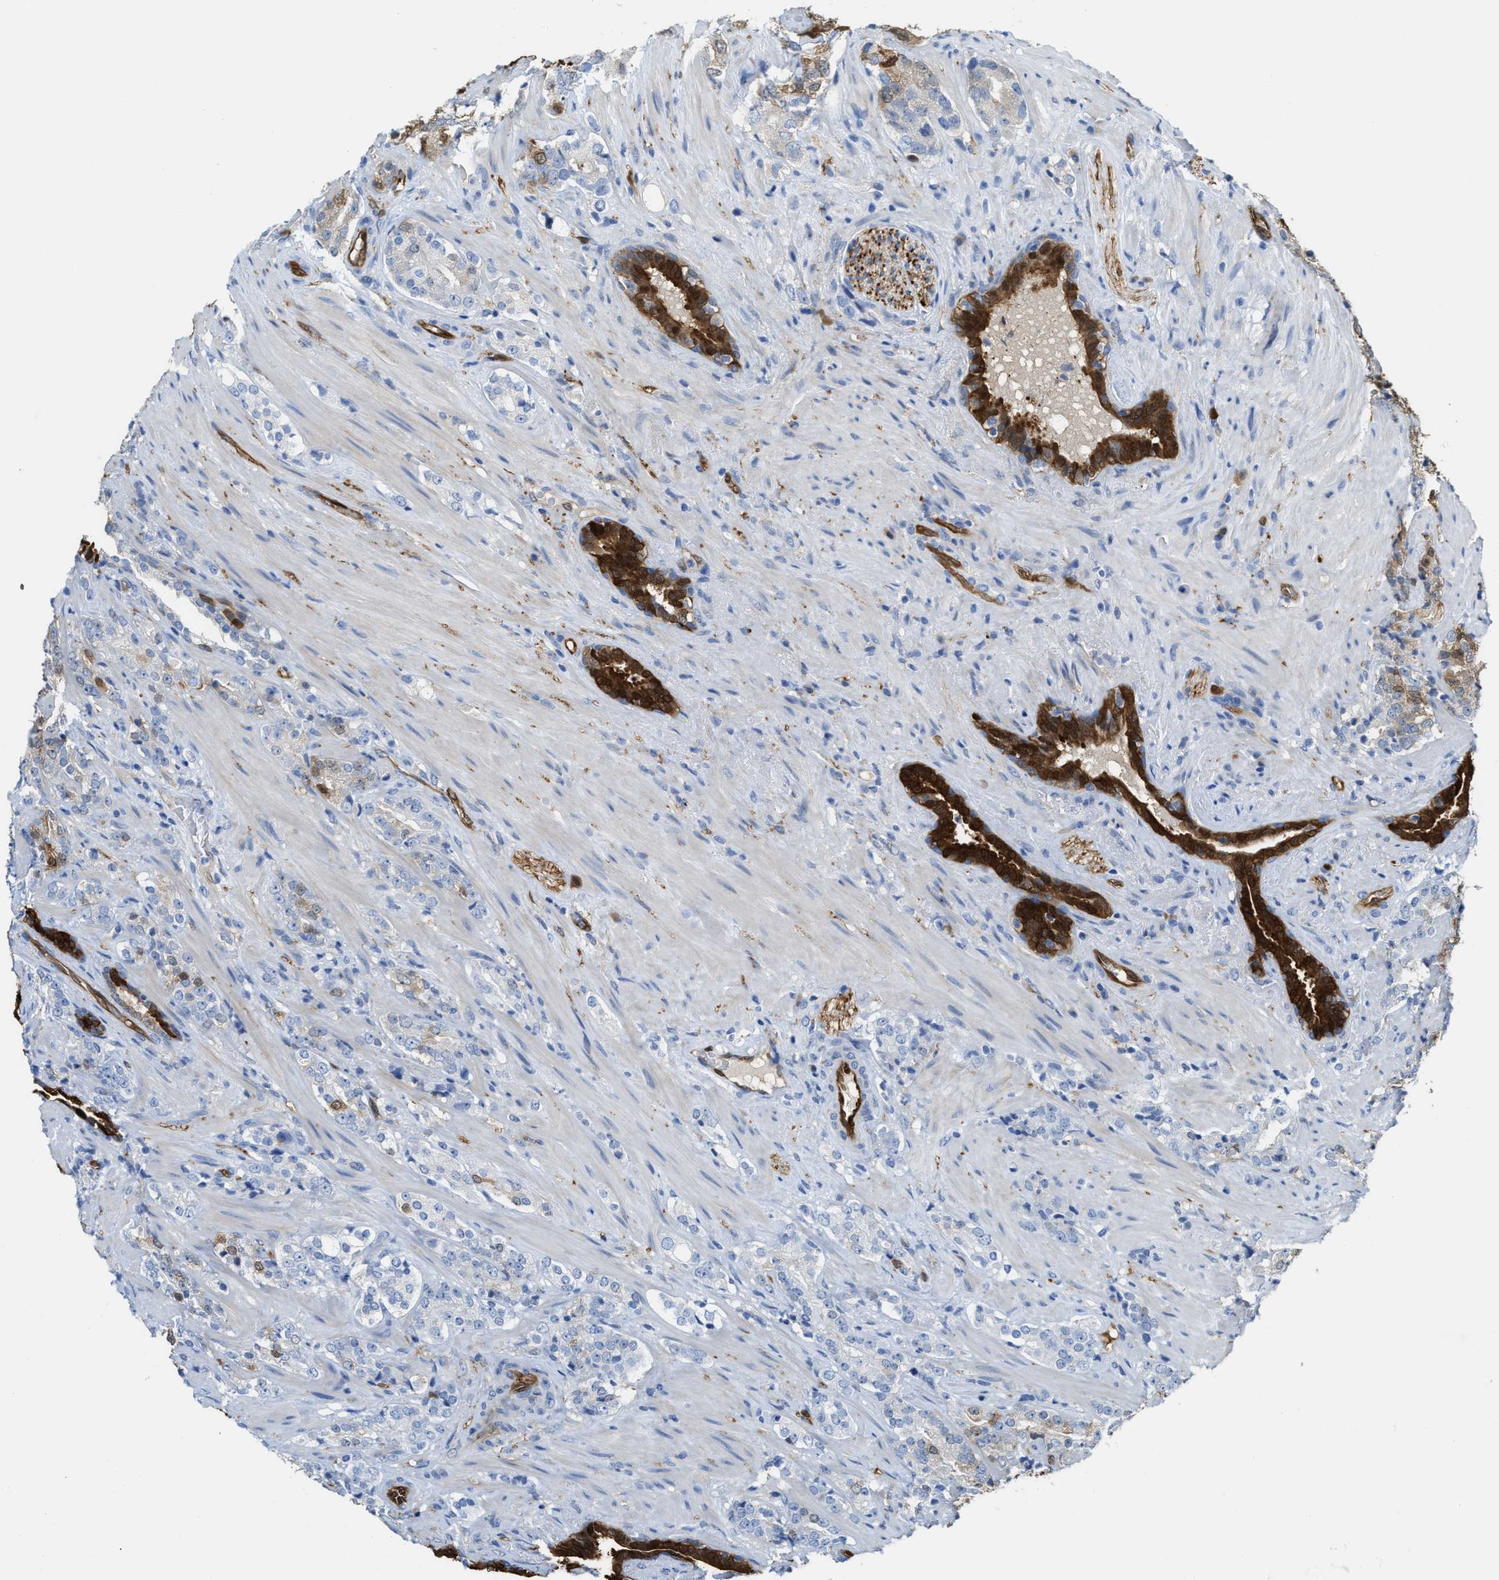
{"staining": {"intensity": "negative", "quantity": "none", "location": "none"}, "tissue": "prostate cancer", "cell_type": "Tumor cells", "image_type": "cancer", "snomed": [{"axis": "morphology", "description": "Adenocarcinoma, High grade"}, {"axis": "topography", "description": "Prostate"}], "caption": "Tumor cells are negative for protein expression in human prostate cancer.", "gene": "ASS1", "patient": {"sex": "male", "age": 71}}